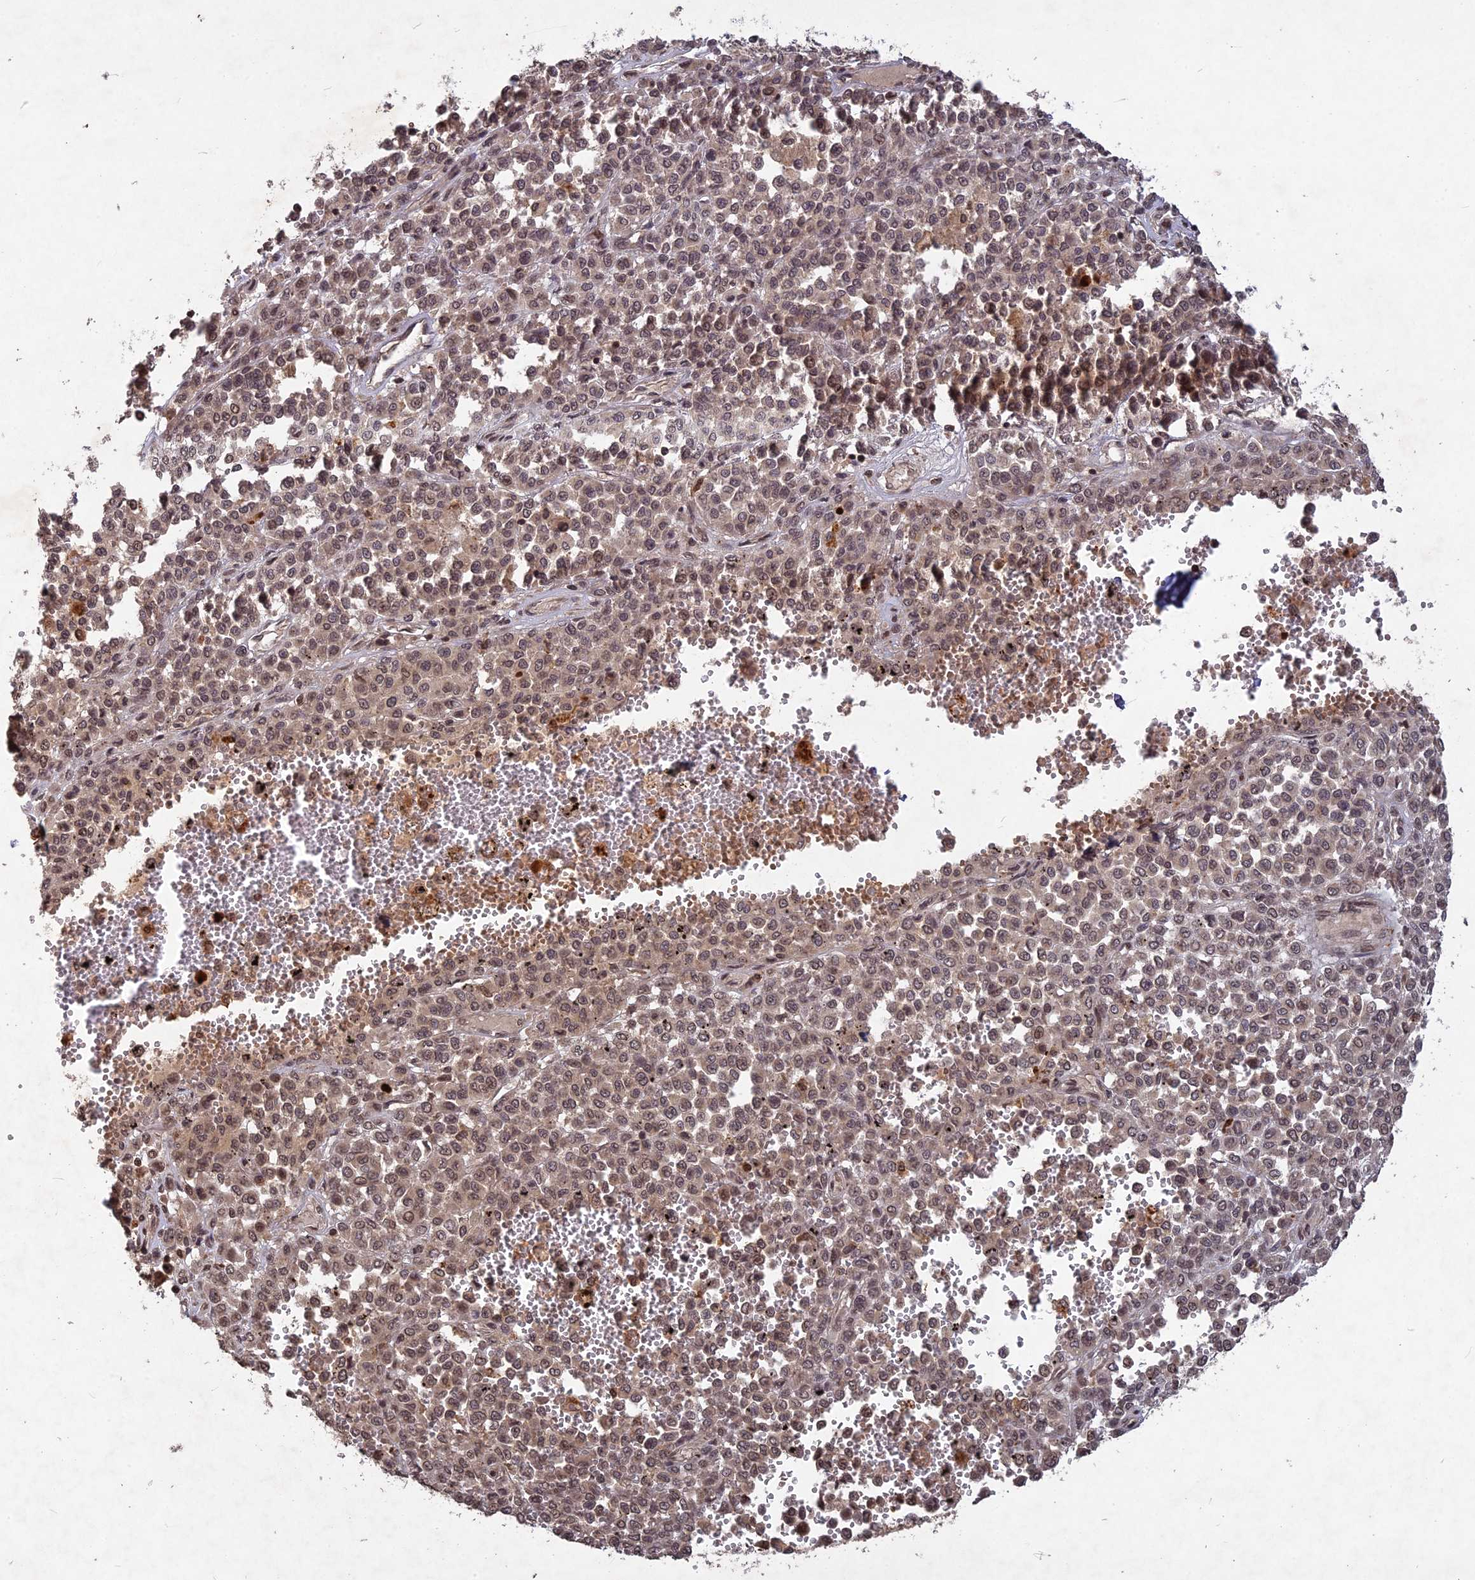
{"staining": {"intensity": "weak", "quantity": ">75%", "location": "nuclear"}, "tissue": "melanoma", "cell_type": "Tumor cells", "image_type": "cancer", "snomed": [{"axis": "morphology", "description": "Malignant melanoma, Metastatic site"}, {"axis": "topography", "description": "Pancreas"}], "caption": "Immunohistochemical staining of human melanoma demonstrates low levels of weak nuclear staining in approximately >75% of tumor cells.", "gene": "SRMS", "patient": {"sex": "female", "age": 30}}